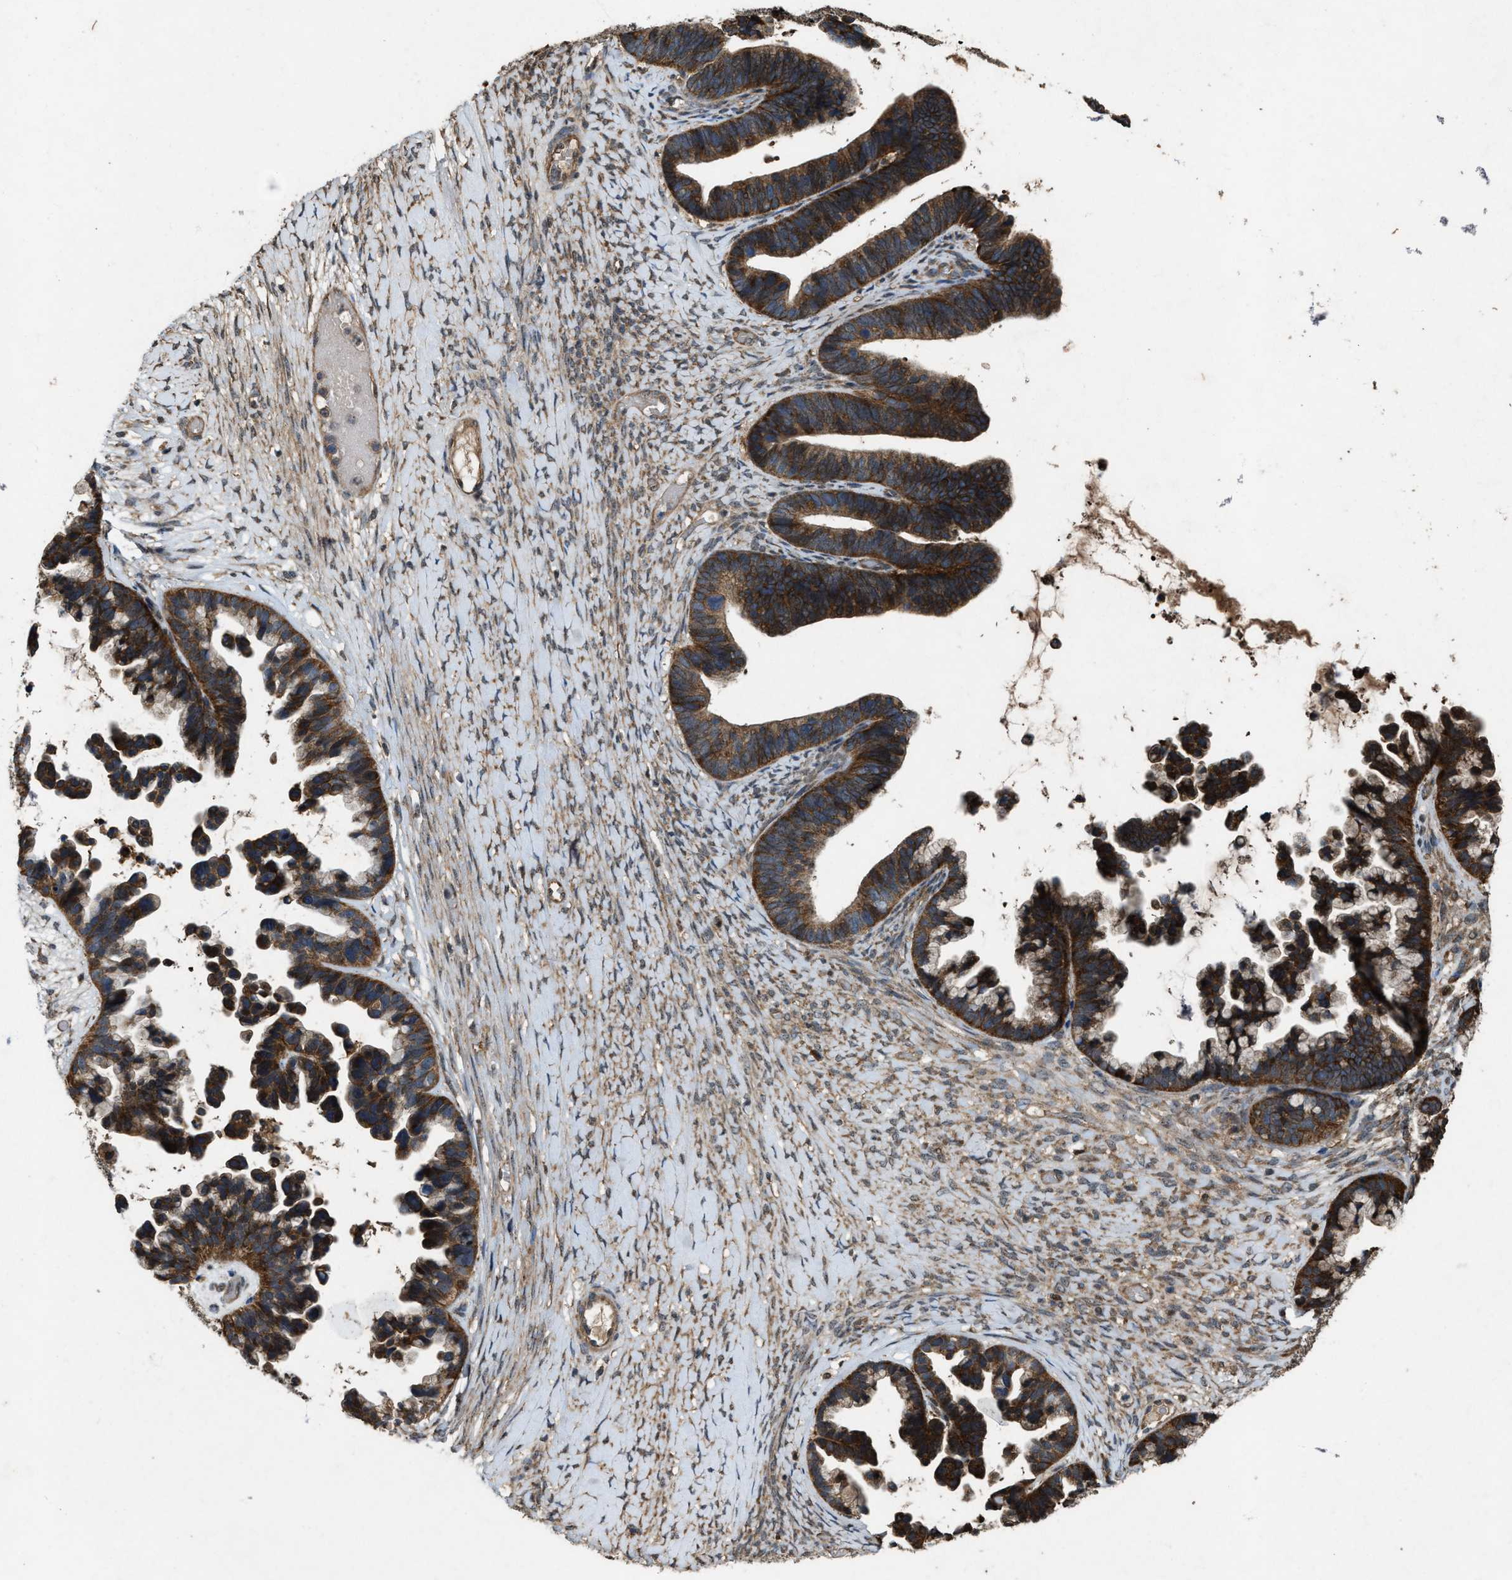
{"staining": {"intensity": "strong", "quantity": ">75%", "location": "cytoplasmic/membranous"}, "tissue": "ovarian cancer", "cell_type": "Tumor cells", "image_type": "cancer", "snomed": [{"axis": "morphology", "description": "Cystadenocarcinoma, serous, NOS"}, {"axis": "topography", "description": "Ovary"}], "caption": "Immunohistochemical staining of human ovarian cancer (serous cystadenocarcinoma) demonstrates high levels of strong cytoplasmic/membranous protein staining in approximately >75% of tumor cells.", "gene": "PDP2", "patient": {"sex": "female", "age": 56}}